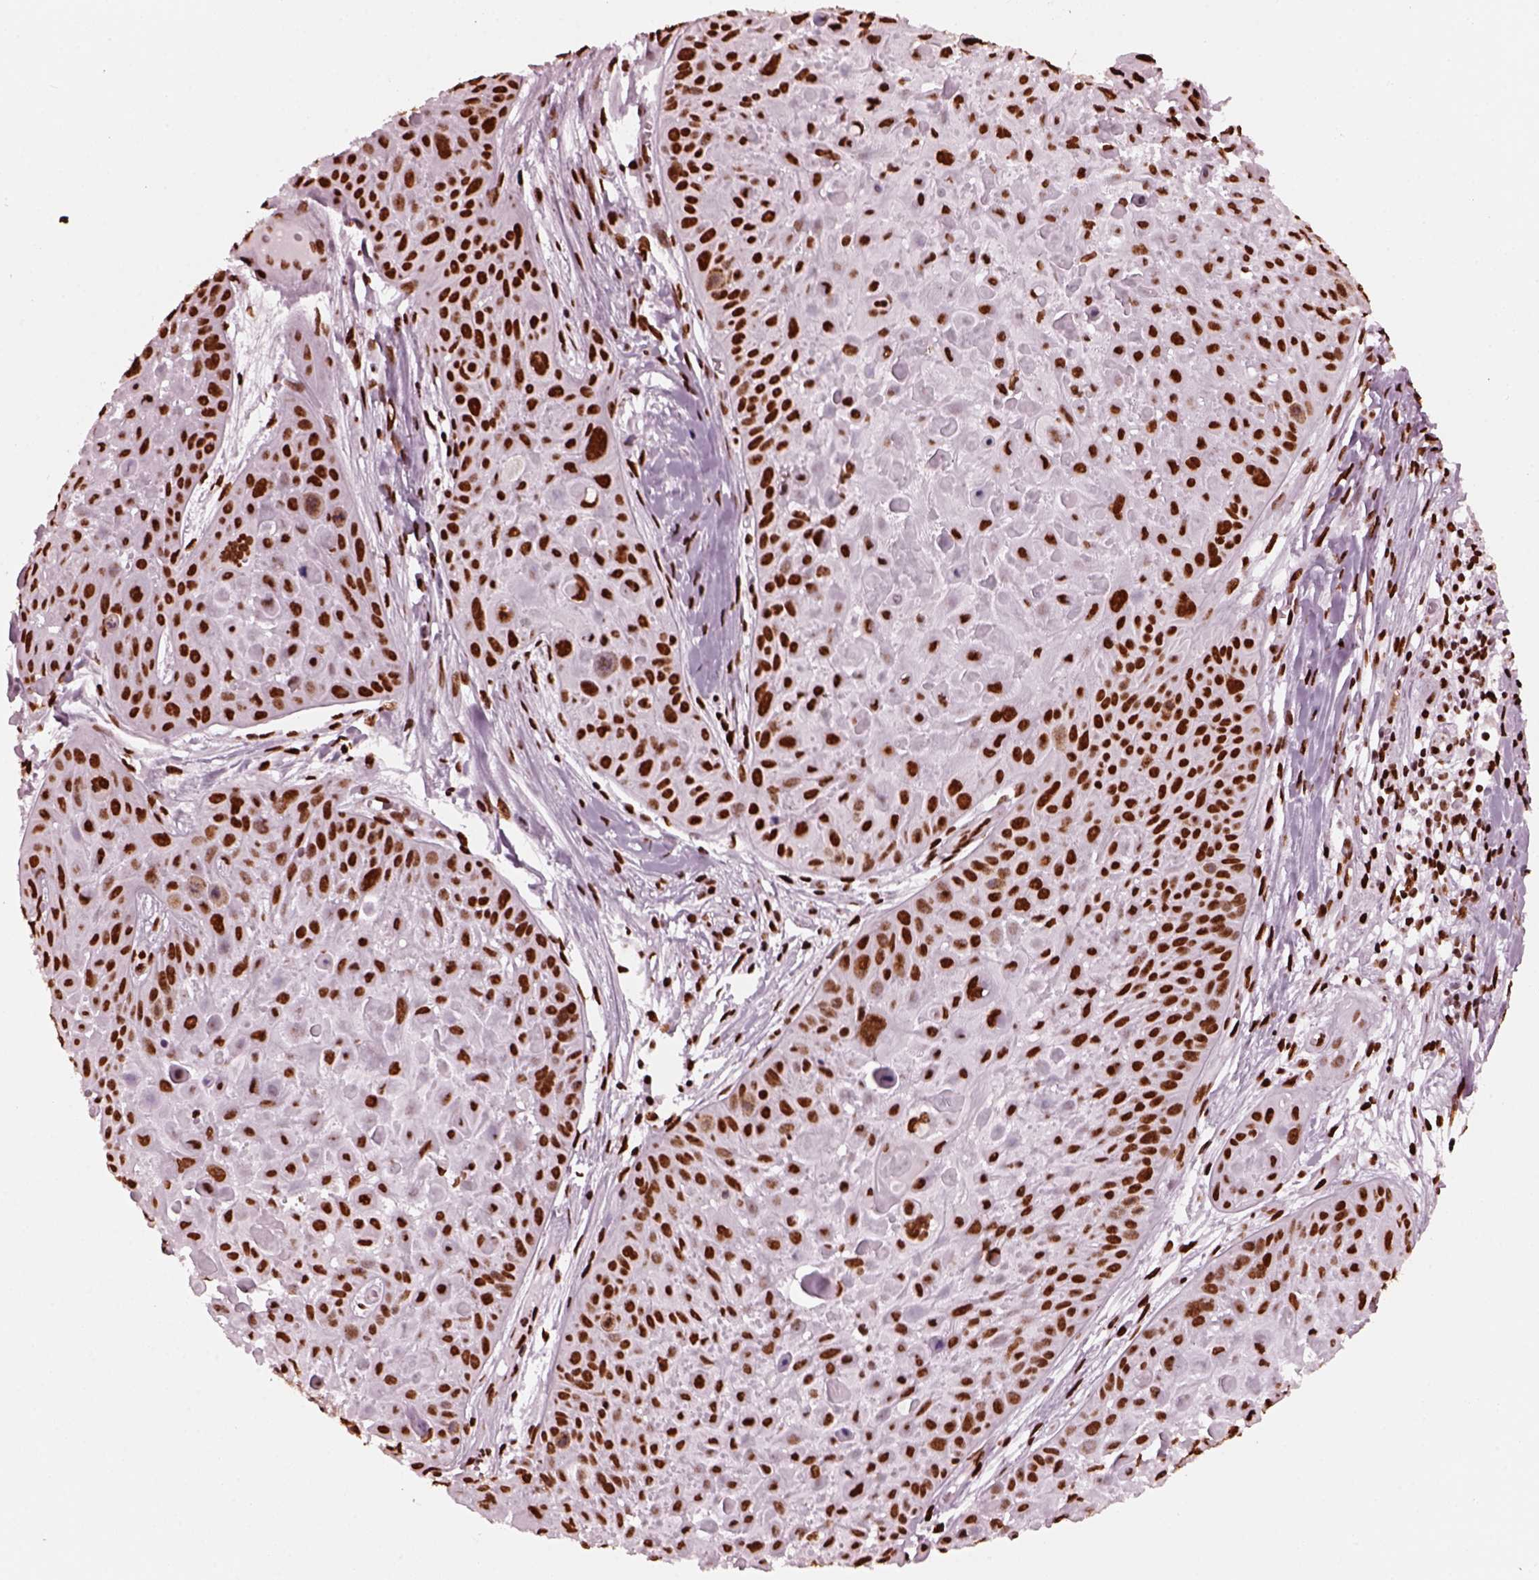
{"staining": {"intensity": "strong", "quantity": ">75%", "location": "nuclear"}, "tissue": "skin cancer", "cell_type": "Tumor cells", "image_type": "cancer", "snomed": [{"axis": "morphology", "description": "Squamous cell carcinoma, NOS"}, {"axis": "topography", "description": "Skin"}, {"axis": "topography", "description": "Anal"}], "caption": "Skin cancer (squamous cell carcinoma) was stained to show a protein in brown. There is high levels of strong nuclear expression in about >75% of tumor cells.", "gene": "CBFA2T3", "patient": {"sex": "female", "age": 75}}